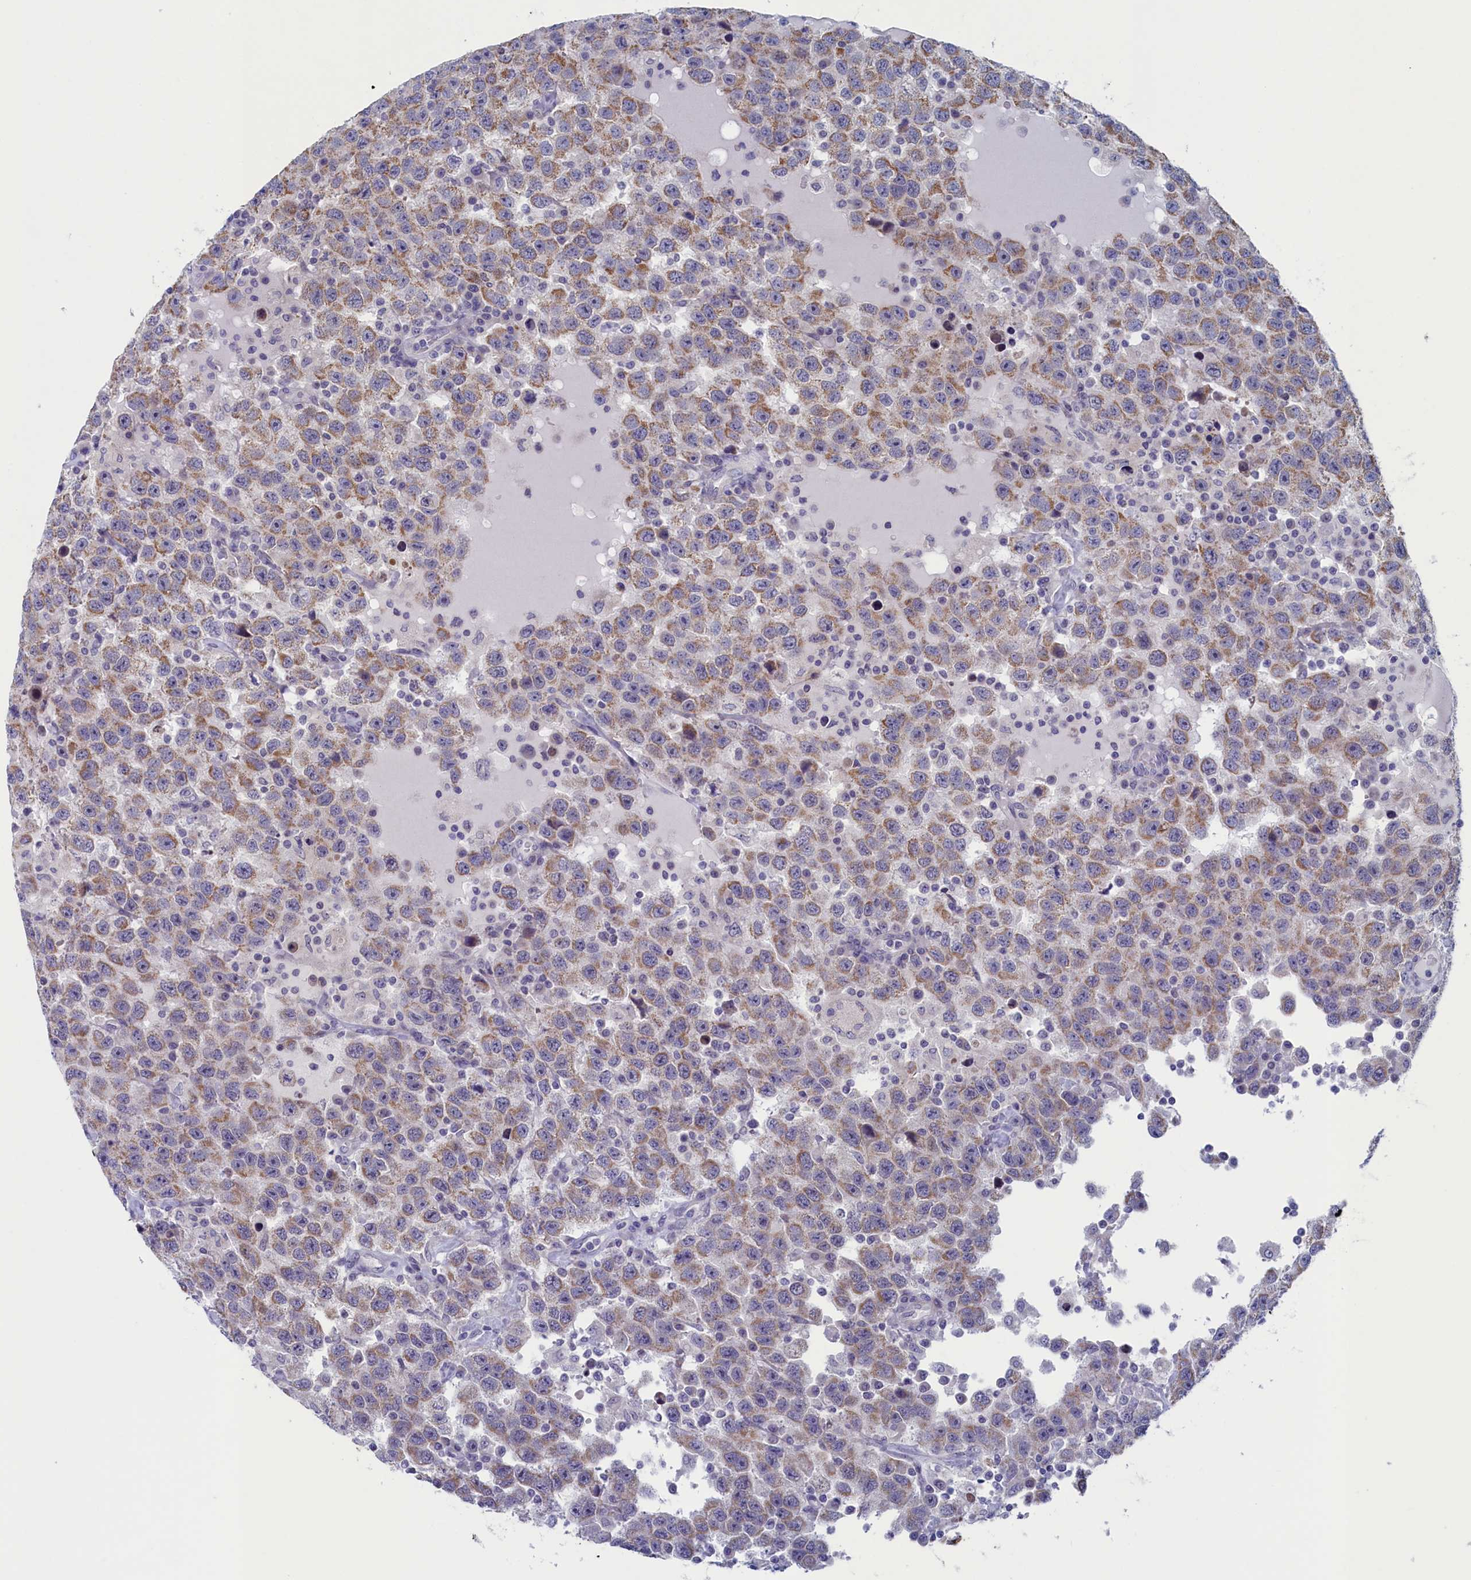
{"staining": {"intensity": "moderate", "quantity": ">75%", "location": "cytoplasmic/membranous"}, "tissue": "testis cancer", "cell_type": "Tumor cells", "image_type": "cancer", "snomed": [{"axis": "morphology", "description": "Seminoma, NOS"}, {"axis": "topography", "description": "Testis"}], "caption": "Immunohistochemical staining of testis cancer (seminoma) demonstrates medium levels of moderate cytoplasmic/membranous protein positivity in approximately >75% of tumor cells.", "gene": "WDR76", "patient": {"sex": "male", "age": 41}}